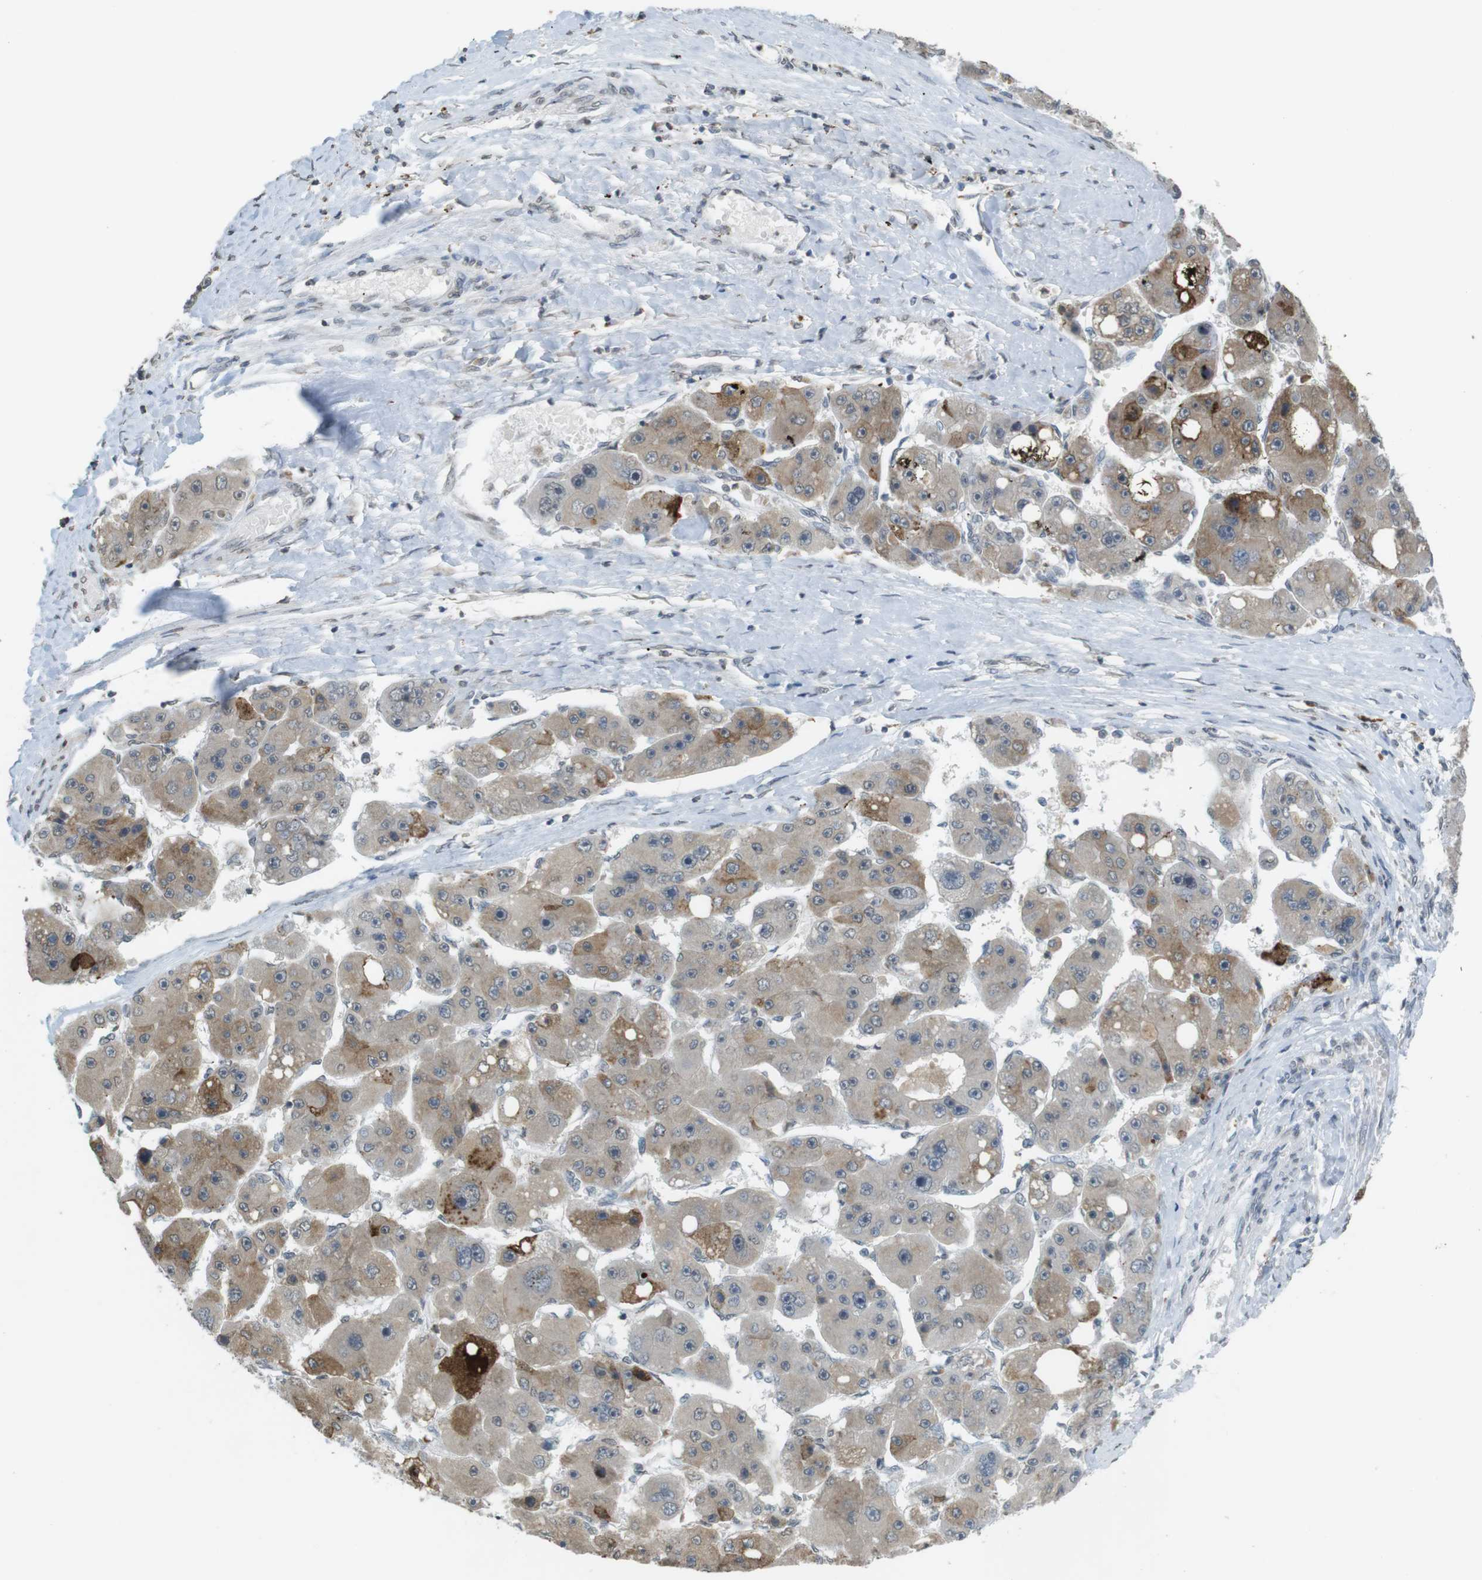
{"staining": {"intensity": "moderate", "quantity": "<25%", "location": "cytoplasmic/membranous"}, "tissue": "liver cancer", "cell_type": "Tumor cells", "image_type": "cancer", "snomed": [{"axis": "morphology", "description": "Carcinoma, Hepatocellular, NOS"}, {"axis": "topography", "description": "Liver"}], "caption": "Protein staining of liver cancer tissue reveals moderate cytoplasmic/membranous staining in about <25% of tumor cells.", "gene": "FZD10", "patient": {"sex": "female", "age": 61}}